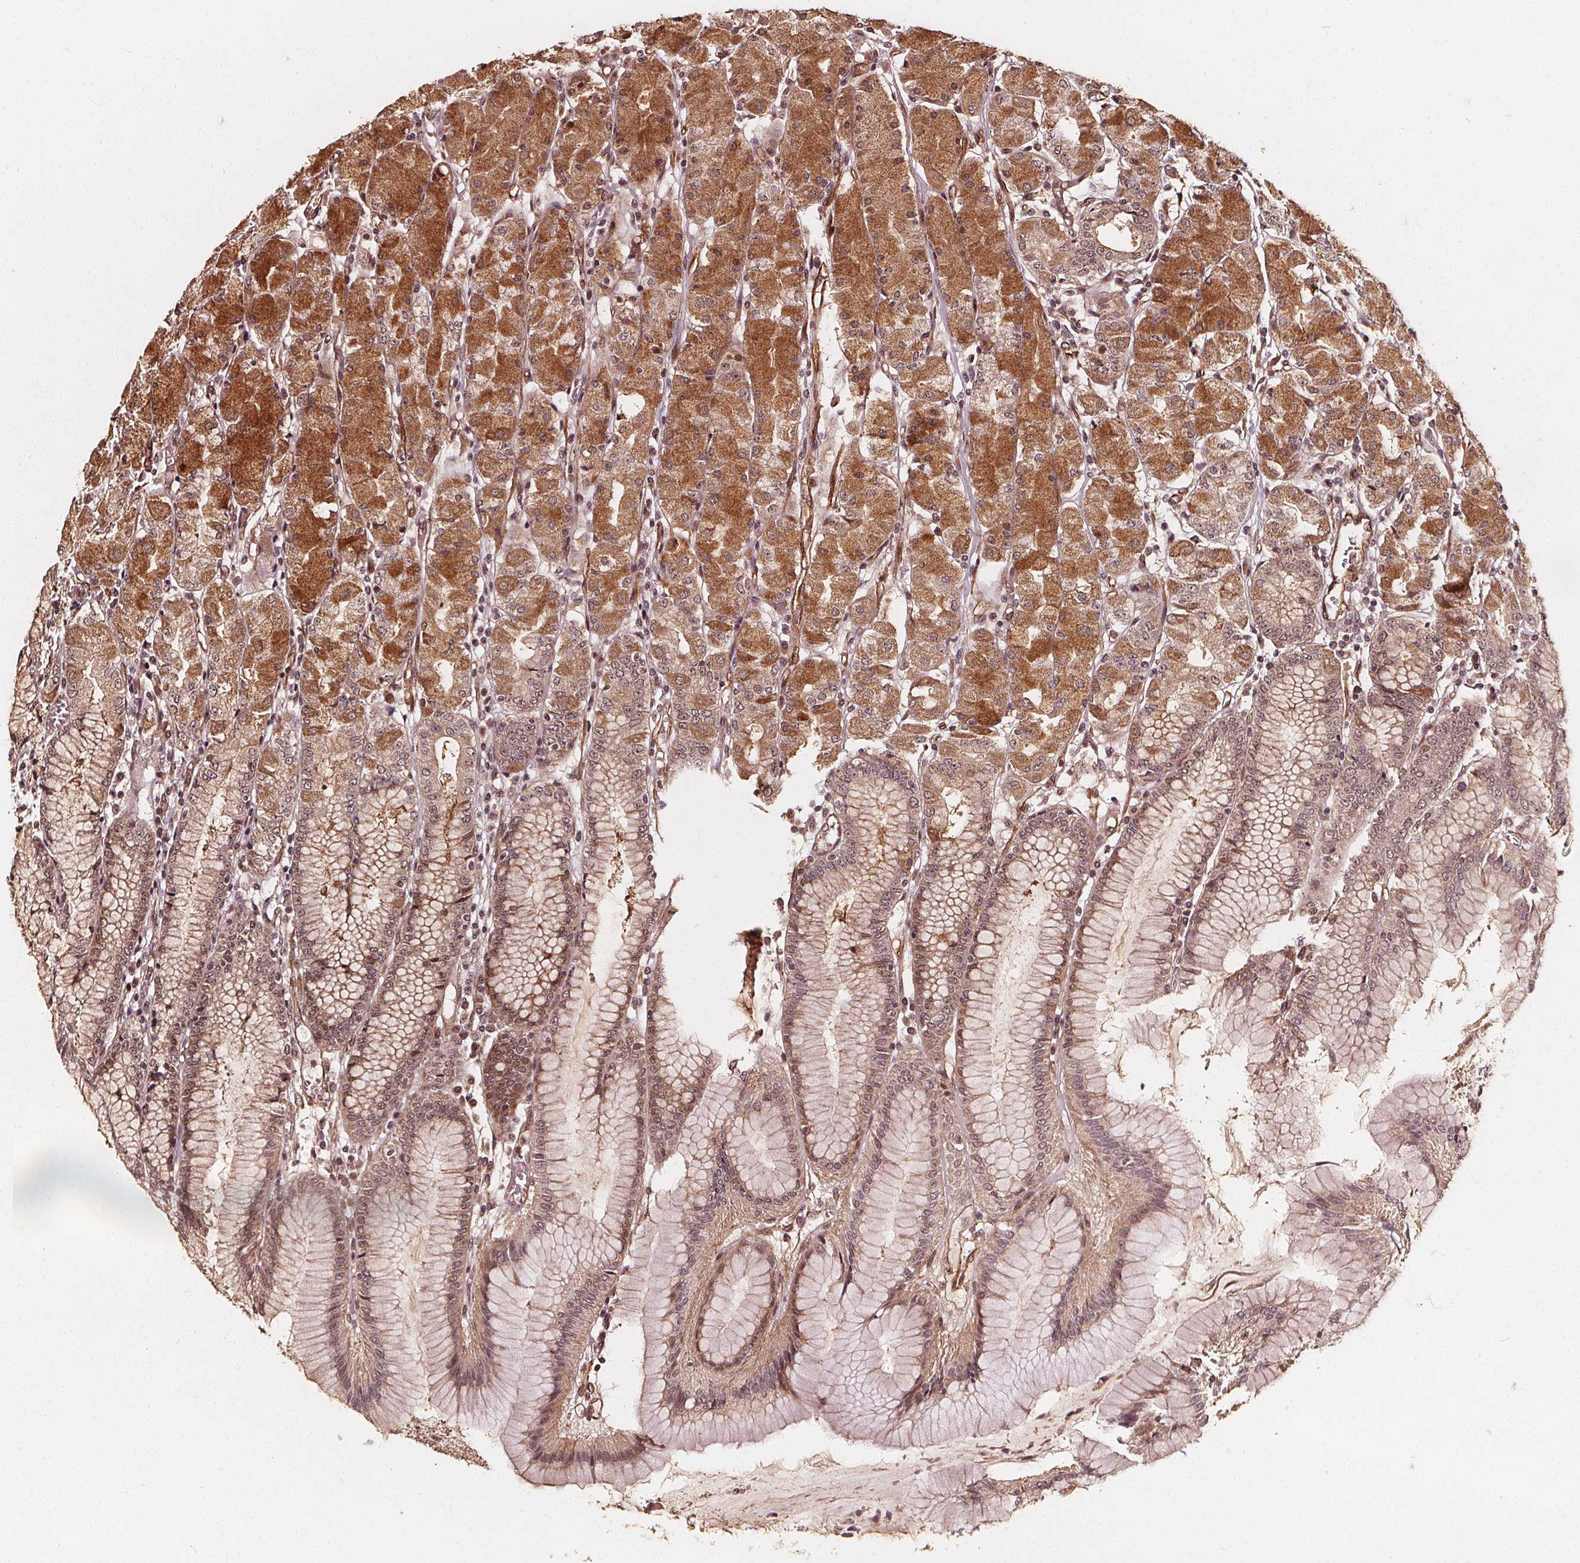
{"staining": {"intensity": "moderate", "quantity": ">75%", "location": "cytoplasmic/membranous,nuclear"}, "tissue": "stomach", "cell_type": "Glandular cells", "image_type": "normal", "snomed": [{"axis": "morphology", "description": "Normal tissue, NOS"}, {"axis": "topography", "description": "Stomach, upper"}], "caption": "Stomach stained with DAB (3,3'-diaminobenzidine) IHC shows medium levels of moderate cytoplasmic/membranous,nuclear expression in about >75% of glandular cells. The staining was performed using DAB to visualize the protein expression in brown, while the nuclei were stained in blue with hematoxylin (Magnification: 20x).", "gene": "EXOSC9", "patient": {"sex": "male", "age": 69}}